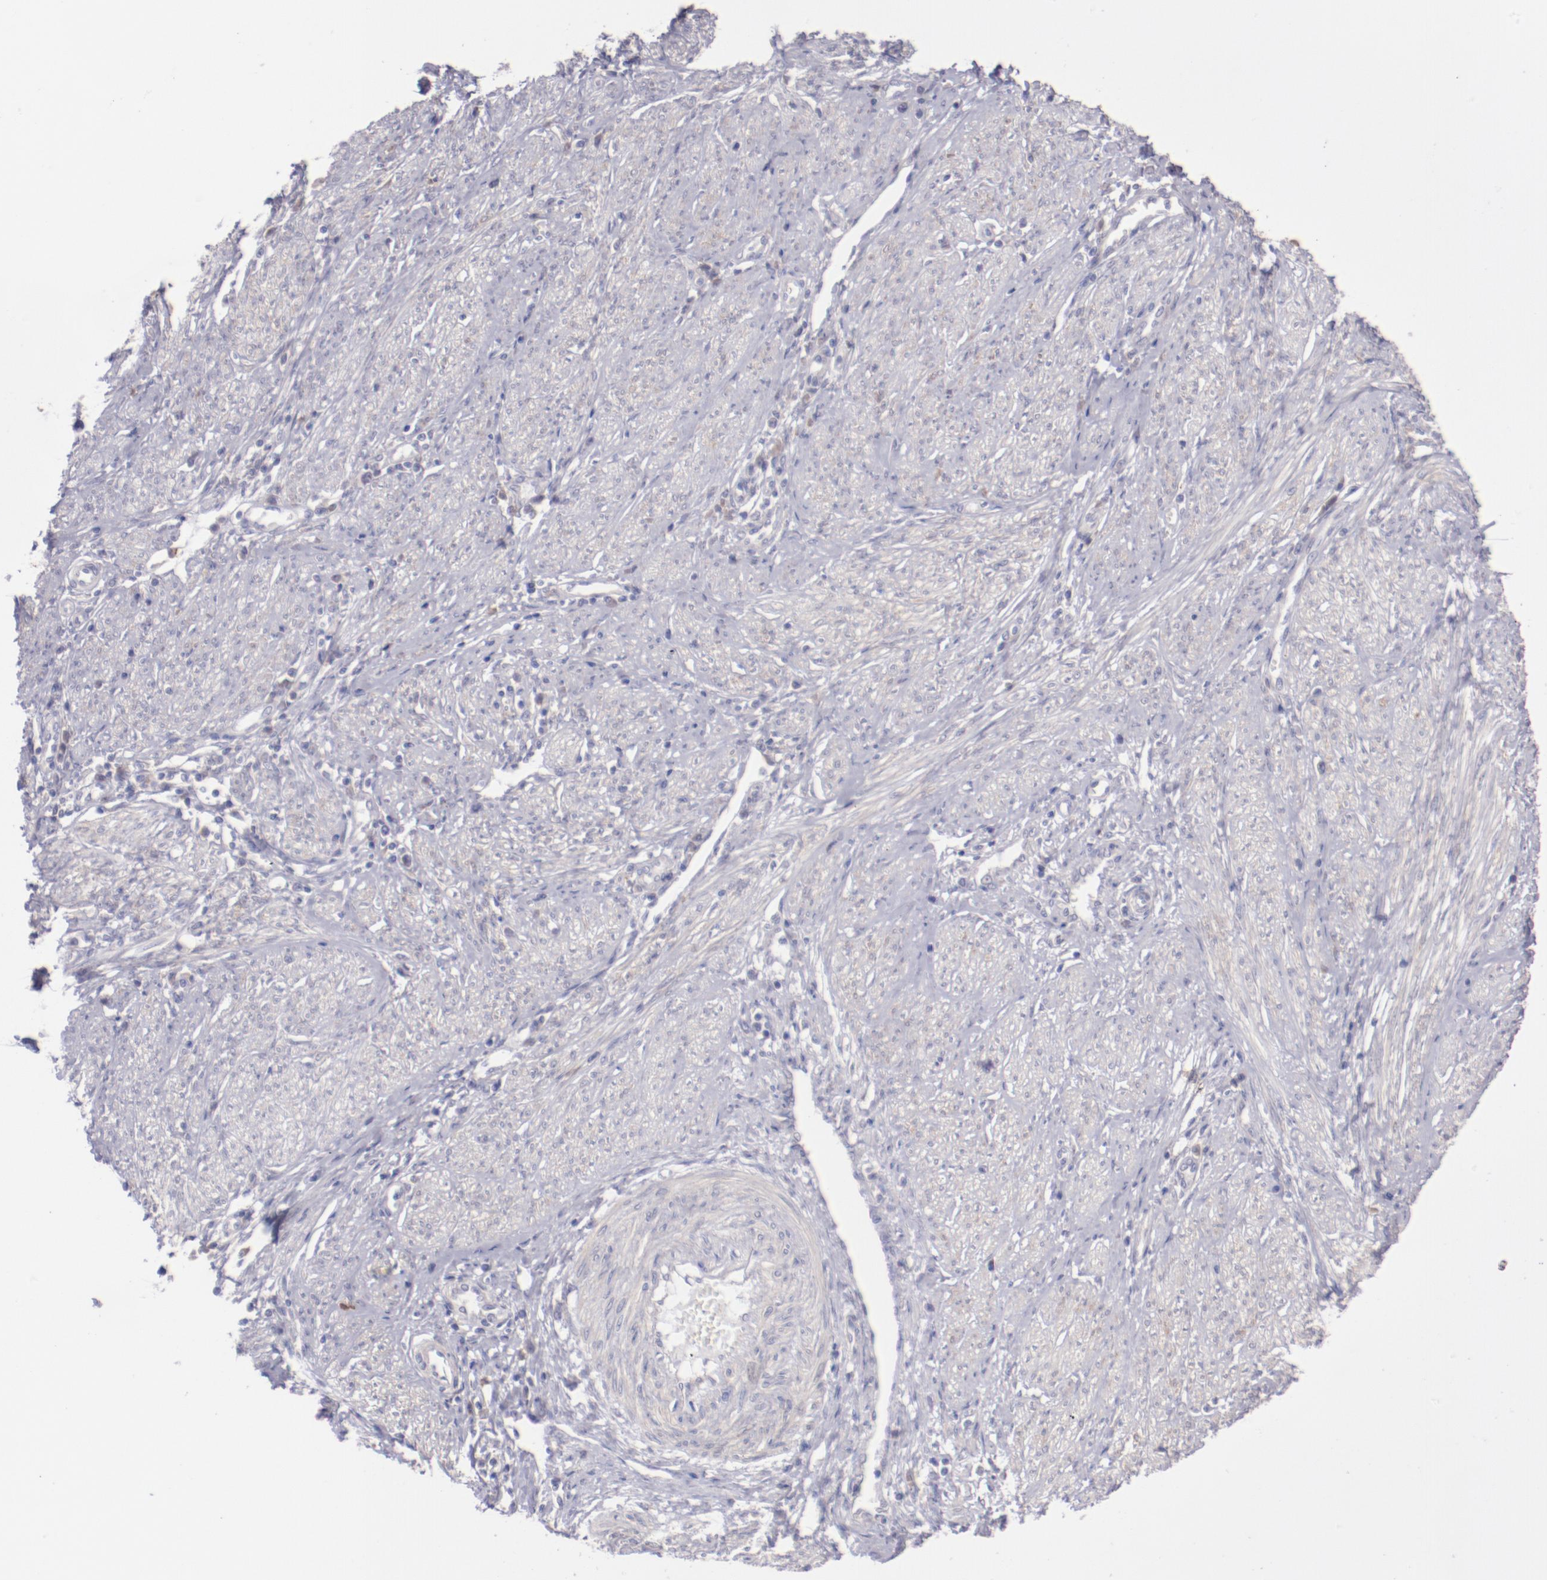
{"staining": {"intensity": "negative", "quantity": "none", "location": "none"}, "tissue": "cervical cancer", "cell_type": "Tumor cells", "image_type": "cancer", "snomed": [{"axis": "morphology", "description": "Adenocarcinoma, NOS"}, {"axis": "topography", "description": "Cervix"}], "caption": "IHC photomicrograph of human cervical cancer stained for a protein (brown), which reveals no expression in tumor cells.", "gene": "TRAF3", "patient": {"sex": "female", "age": 36}}